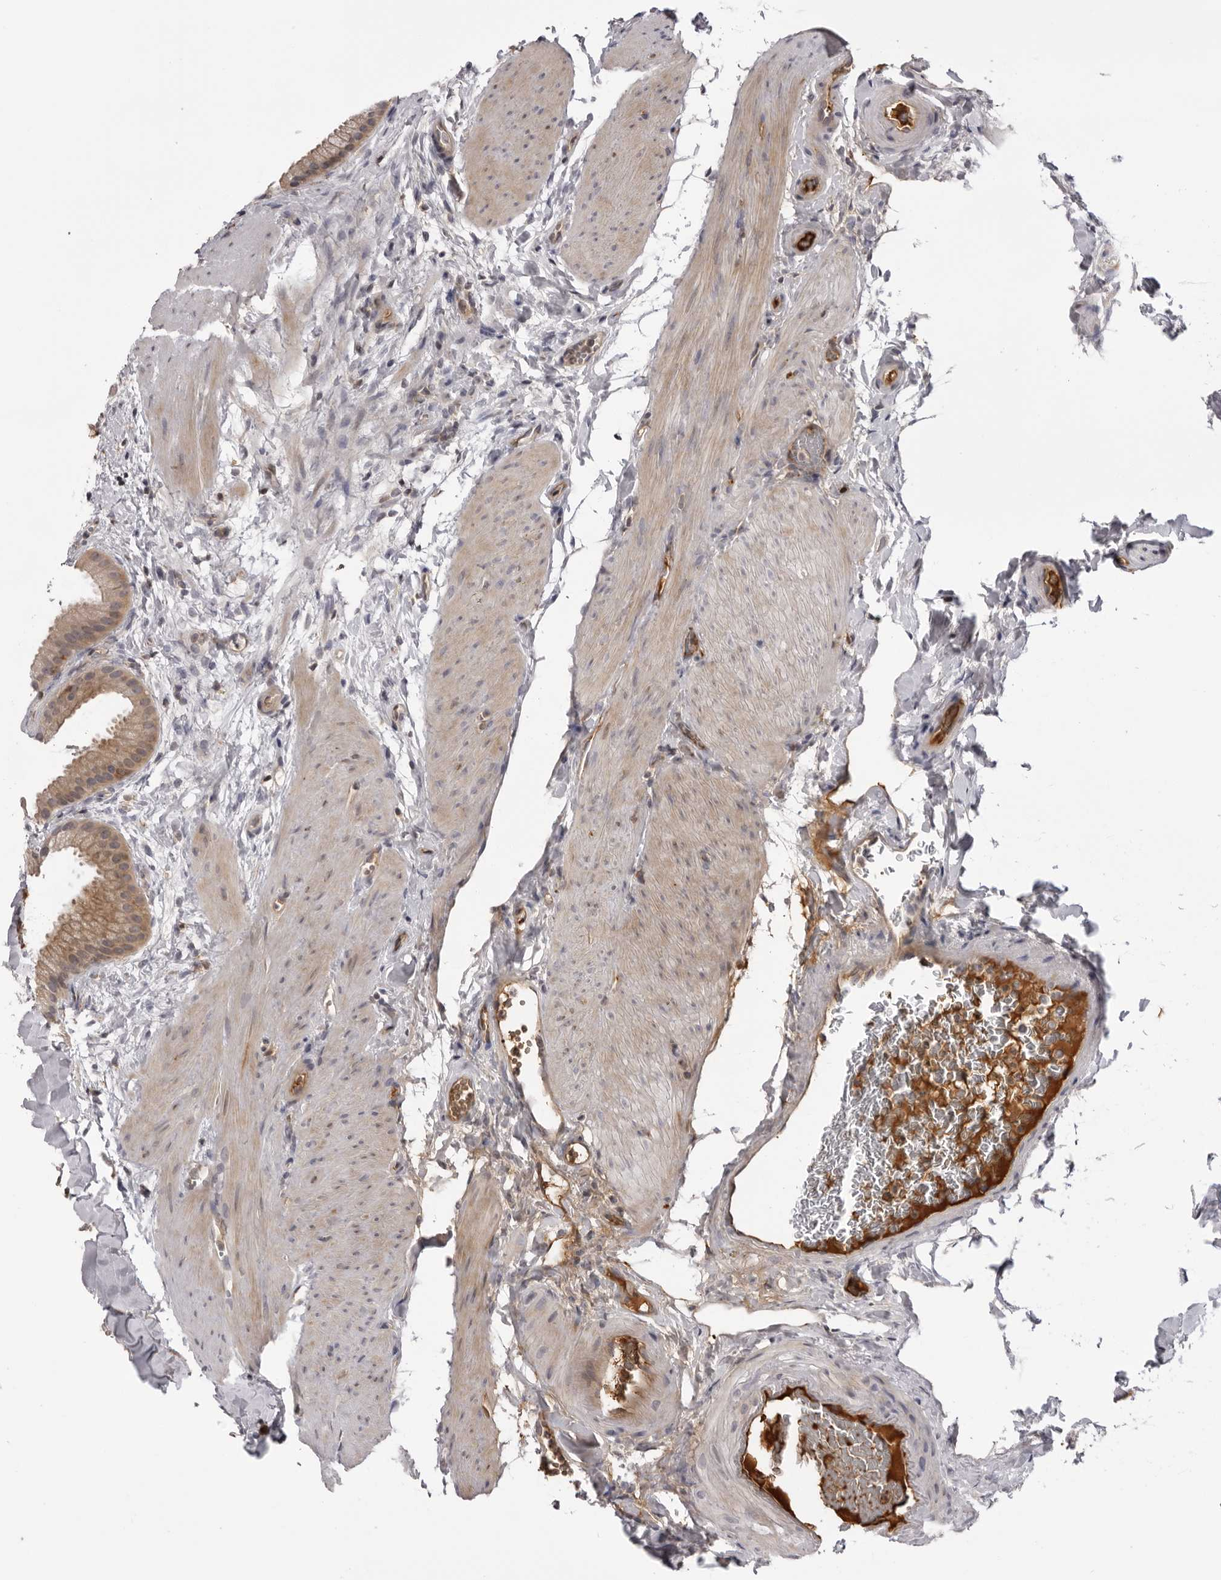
{"staining": {"intensity": "moderate", "quantity": "<25%", "location": "cytoplasmic/membranous"}, "tissue": "gallbladder", "cell_type": "Glandular cells", "image_type": "normal", "snomed": [{"axis": "morphology", "description": "Normal tissue, NOS"}, {"axis": "topography", "description": "Gallbladder"}], "caption": "Gallbladder stained with a brown dye reveals moderate cytoplasmic/membranous positive expression in approximately <25% of glandular cells.", "gene": "PLEKHF2", "patient": {"sex": "female", "age": 64}}